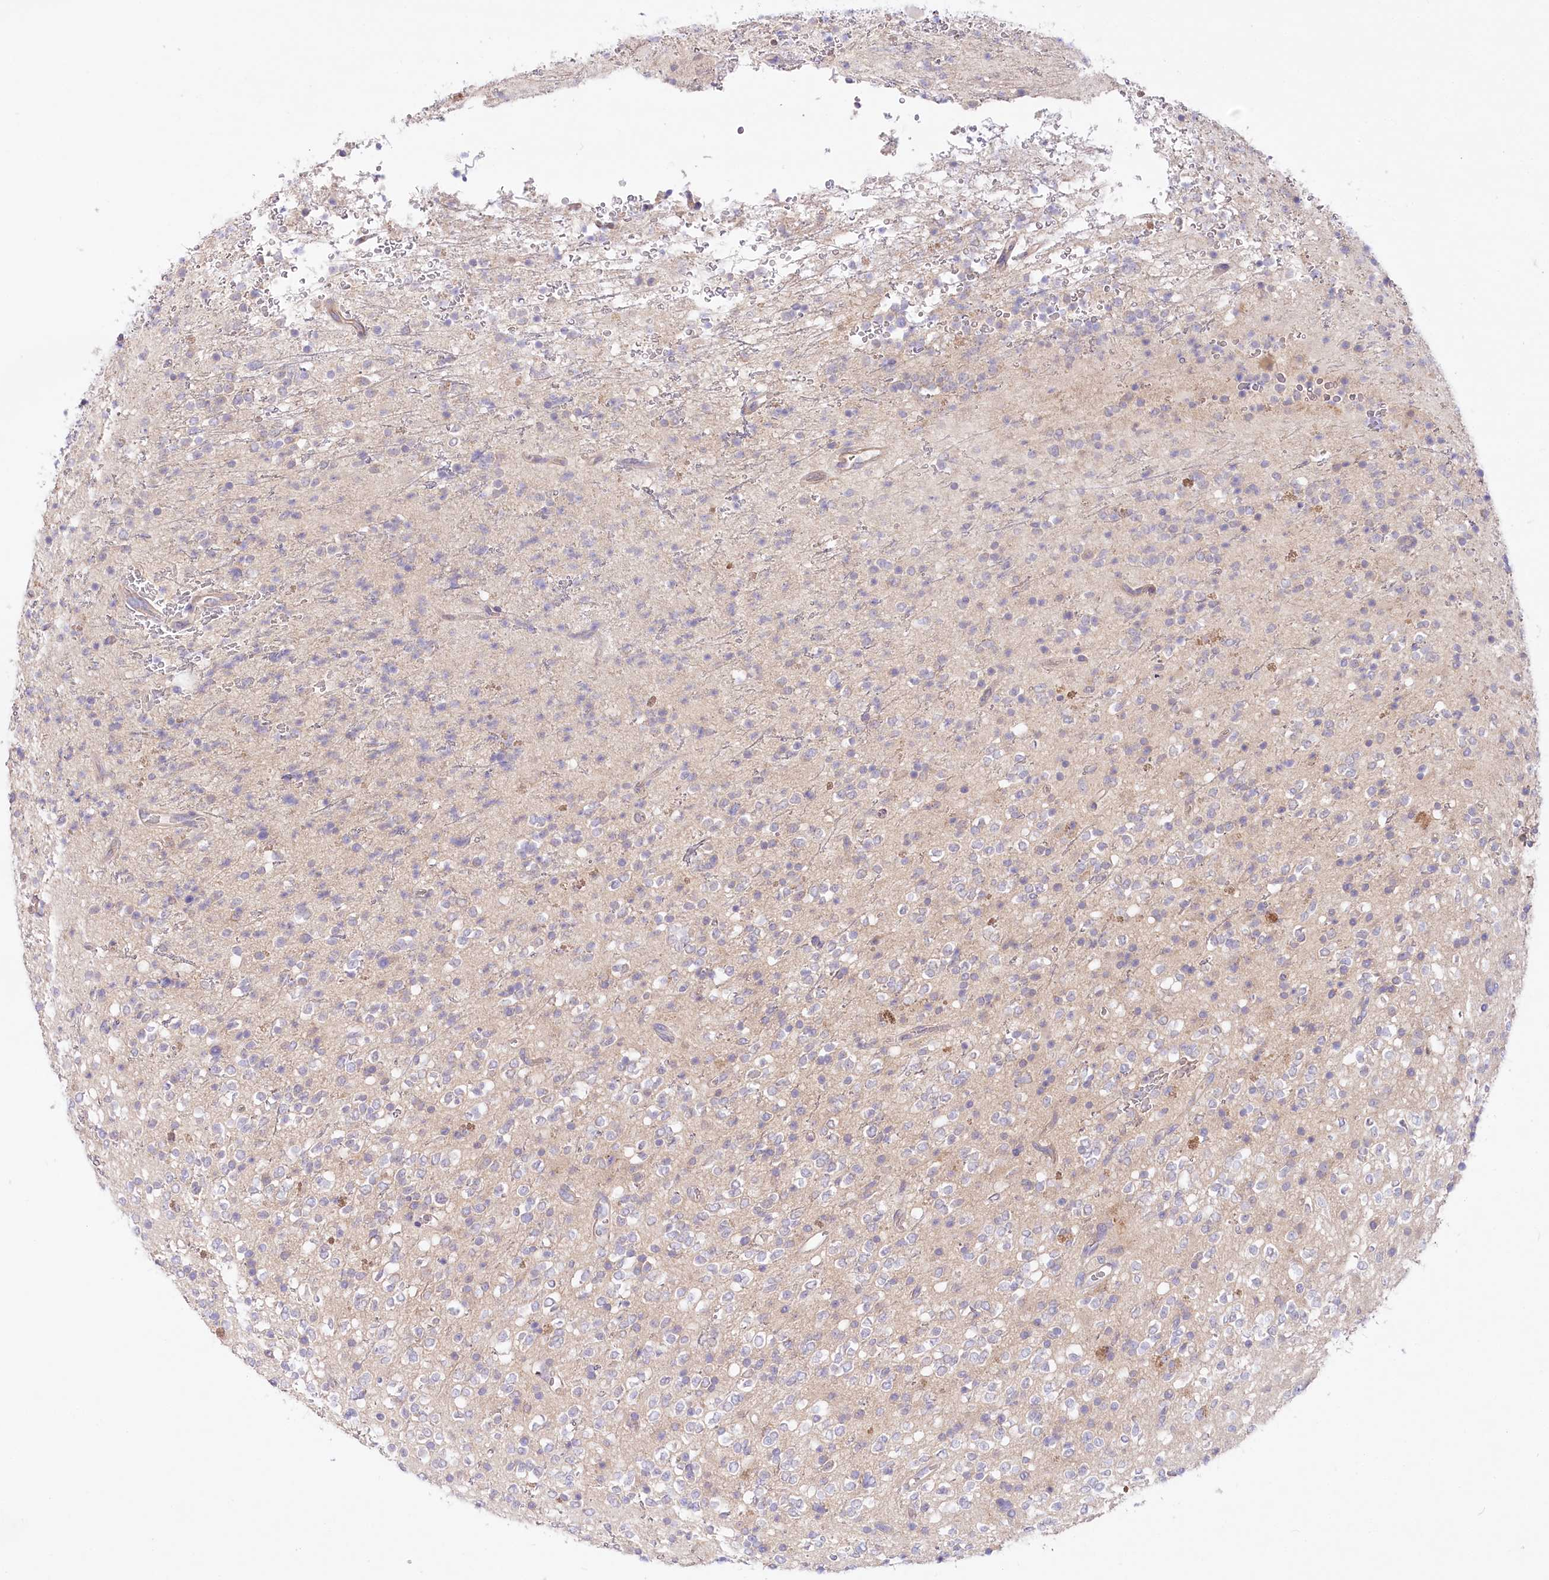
{"staining": {"intensity": "negative", "quantity": "none", "location": "none"}, "tissue": "glioma", "cell_type": "Tumor cells", "image_type": "cancer", "snomed": [{"axis": "morphology", "description": "Glioma, malignant, High grade"}, {"axis": "topography", "description": "Brain"}], "caption": "Immunohistochemistry (IHC) image of neoplastic tissue: high-grade glioma (malignant) stained with DAB reveals no significant protein staining in tumor cells.", "gene": "UMPS", "patient": {"sex": "male", "age": 34}}